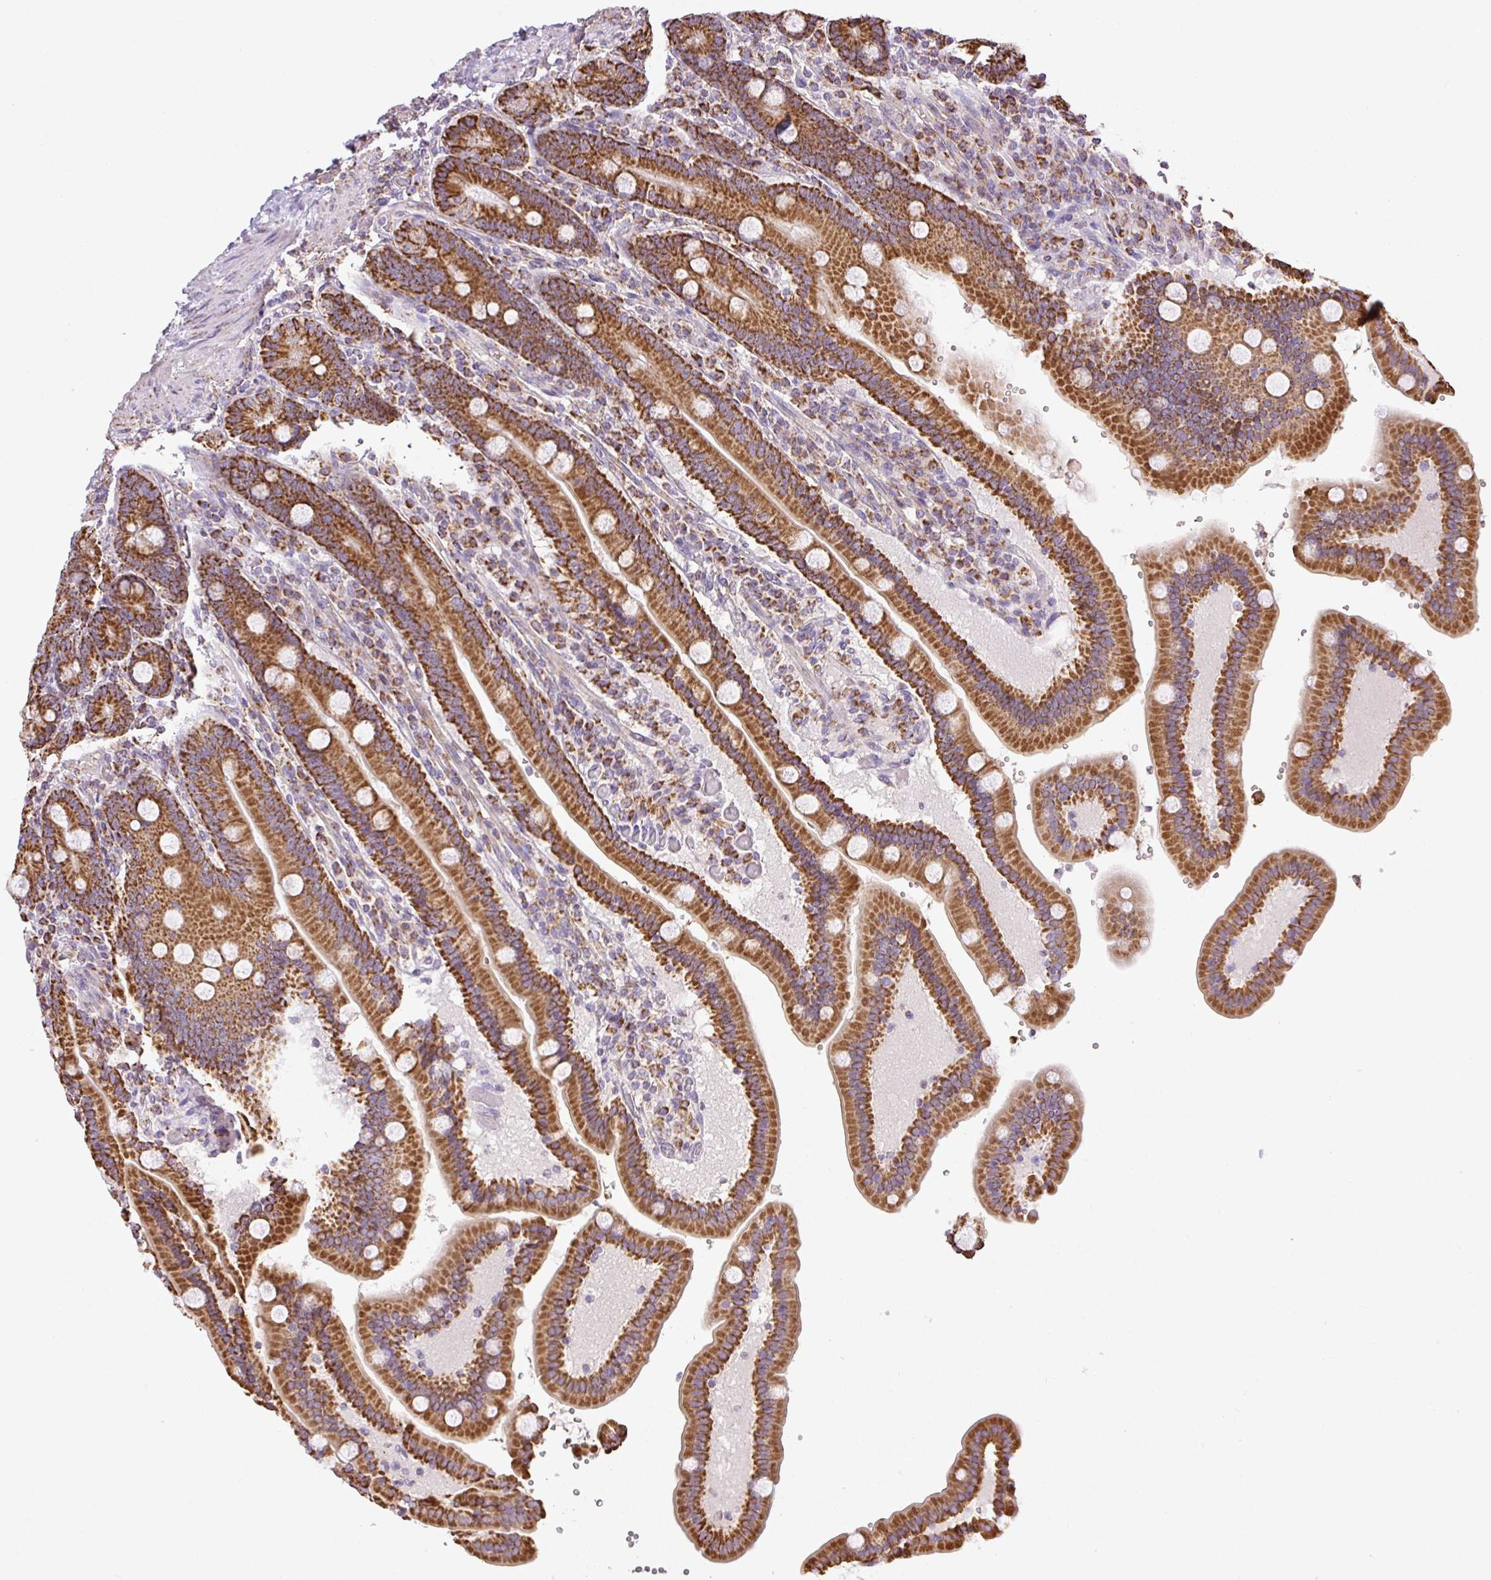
{"staining": {"intensity": "strong", "quantity": ">75%", "location": "cytoplasmic/membranous"}, "tissue": "duodenum", "cell_type": "Glandular cells", "image_type": "normal", "snomed": [{"axis": "morphology", "description": "Normal tissue, NOS"}, {"axis": "topography", "description": "Duodenum"}], "caption": "This micrograph demonstrates benign duodenum stained with IHC to label a protein in brown. The cytoplasmic/membranous of glandular cells show strong positivity for the protein. Nuclei are counter-stained blue.", "gene": "DAAM2", "patient": {"sex": "female", "age": 62}}